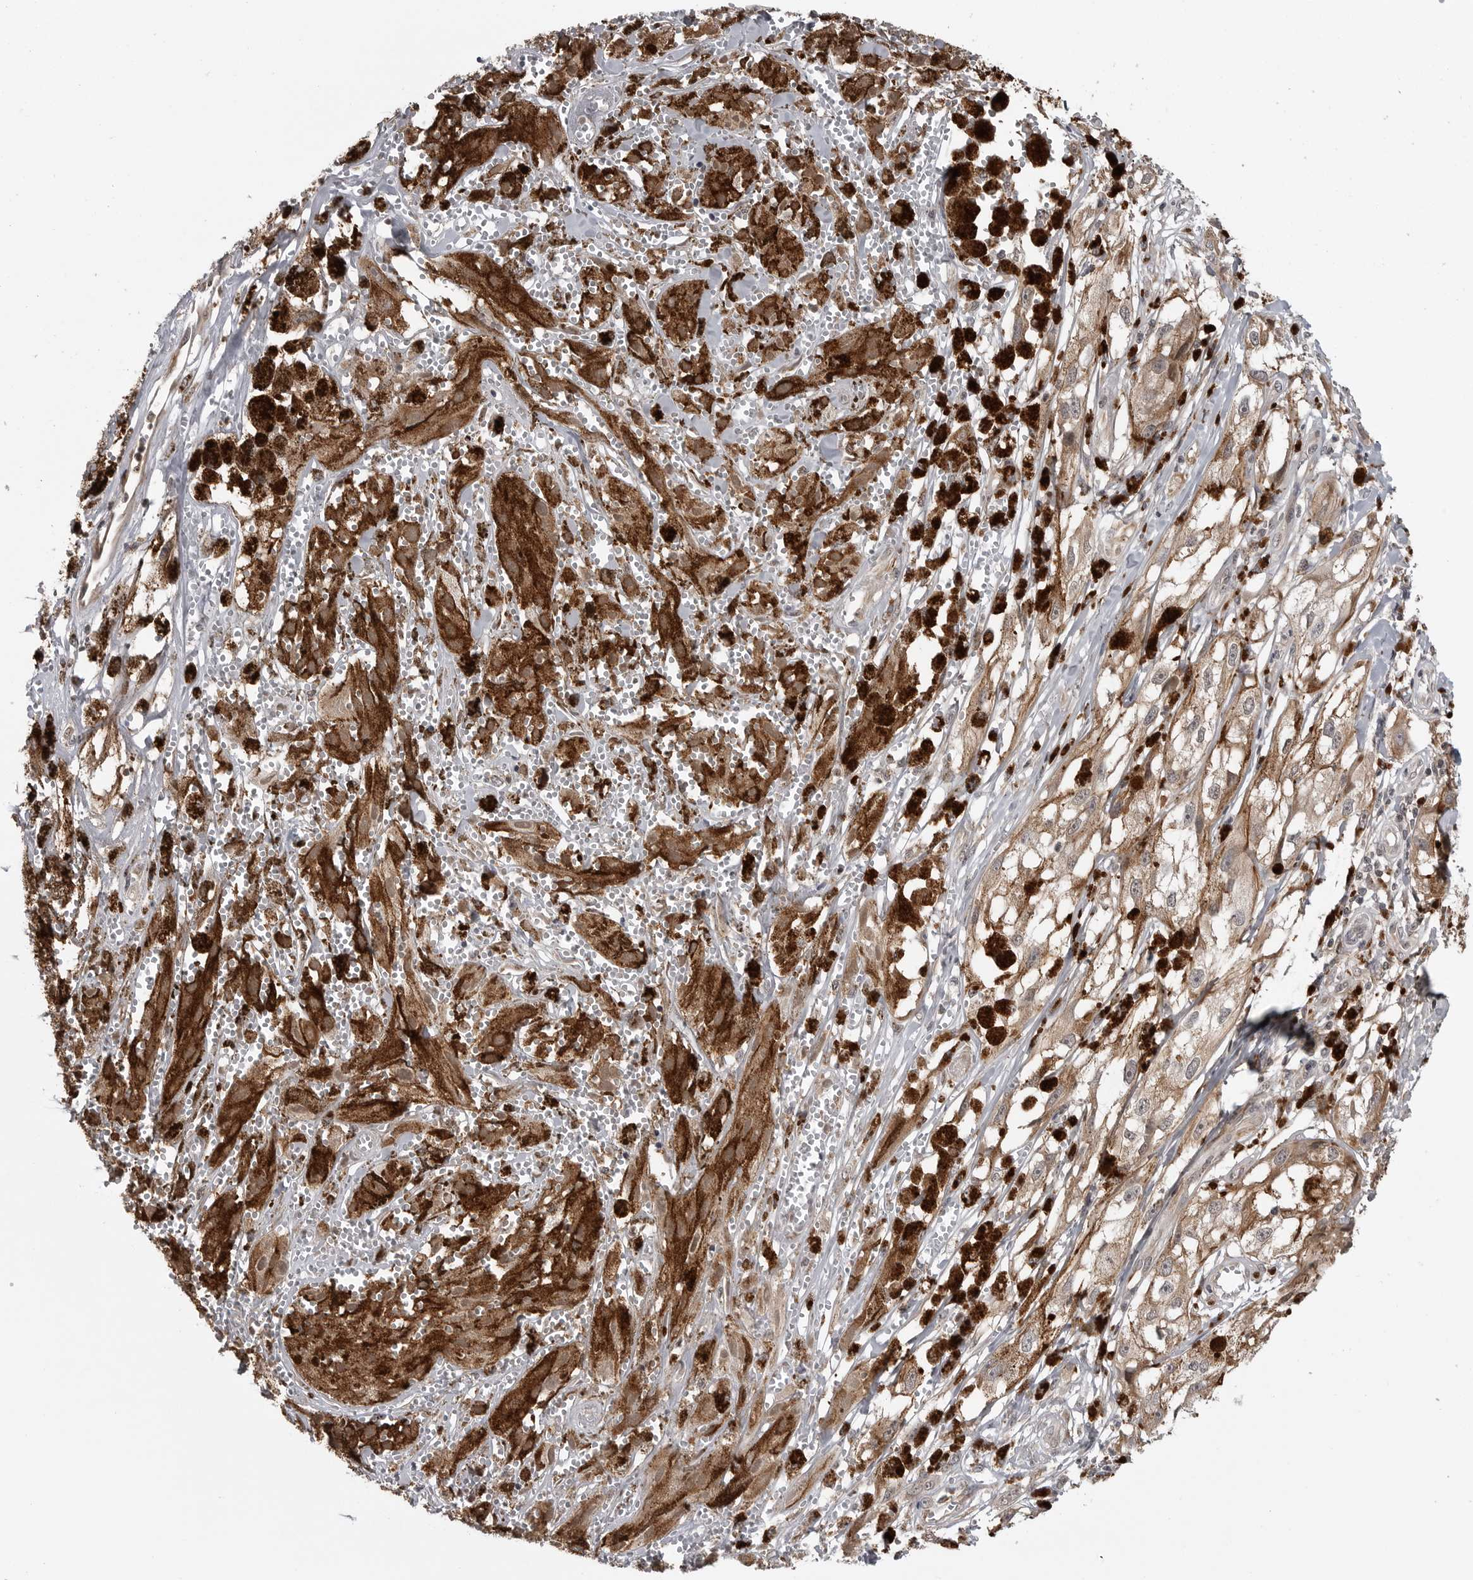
{"staining": {"intensity": "weak", "quantity": ">75%", "location": "cytoplasmic/membranous"}, "tissue": "melanoma", "cell_type": "Tumor cells", "image_type": "cancer", "snomed": [{"axis": "morphology", "description": "Malignant melanoma, NOS"}, {"axis": "topography", "description": "Skin"}], "caption": "Immunohistochemical staining of human melanoma demonstrates weak cytoplasmic/membranous protein expression in approximately >75% of tumor cells.", "gene": "FAAP100", "patient": {"sex": "male", "age": 88}}